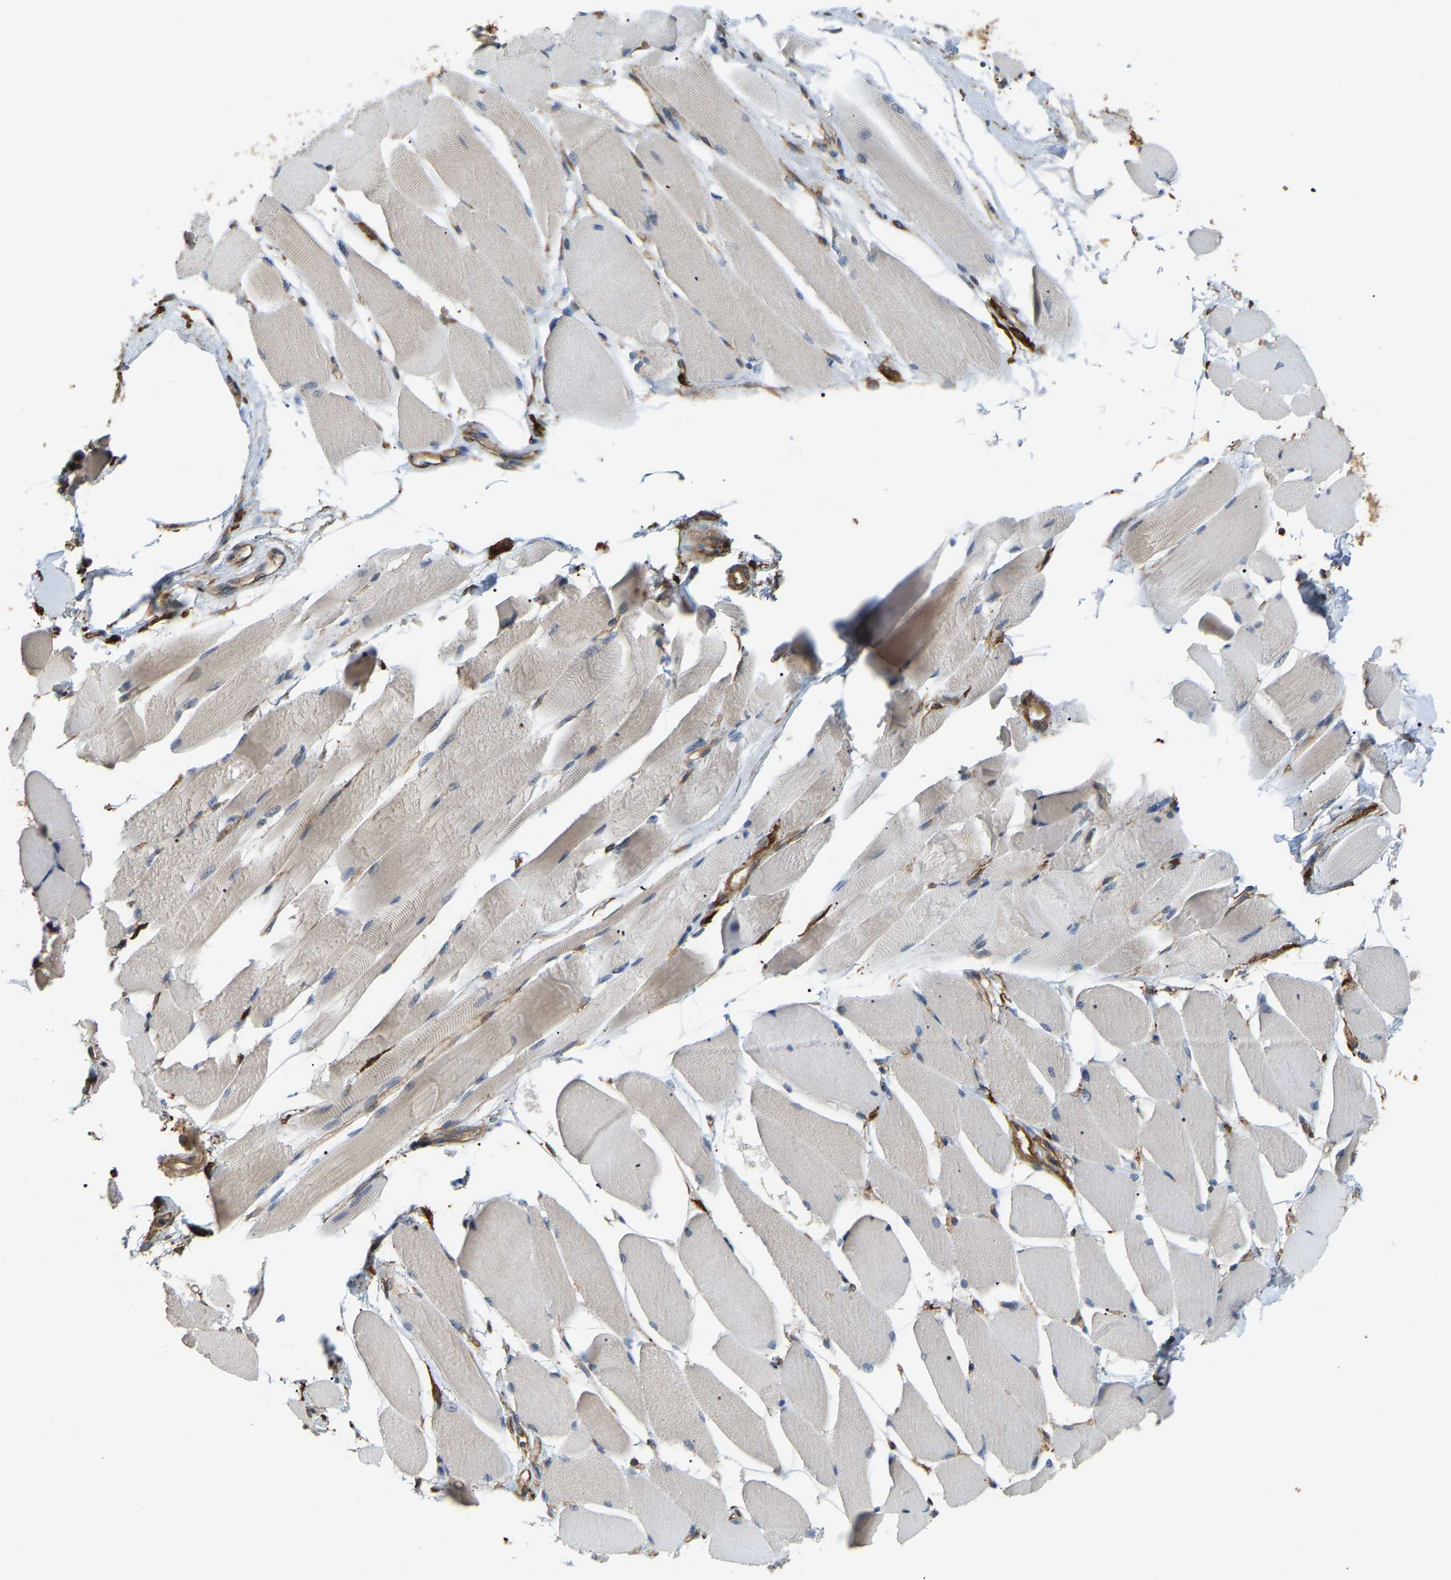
{"staining": {"intensity": "weak", "quantity": "<25%", "location": "cytoplasmic/membranous"}, "tissue": "skeletal muscle", "cell_type": "Myocytes", "image_type": "normal", "snomed": [{"axis": "morphology", "description": "Normal tissue, NOS"}, {"axis": "topography", "description": "Skeletal muscle"}, {"axis": "topography", "description": "Peripheral nerve tissue"}], "caption": "The immunohistochemistry histopathology image has no significant expression in myocytes of skeletal muscle. Brightfield microscopy of IHC stained with DAB (3,3'-diaminobenzidine) (brown) and hematoxylin (blue), captured at high magnification.", "gene": "PICALM", "patient": {"sex": "female", "age": 84}}